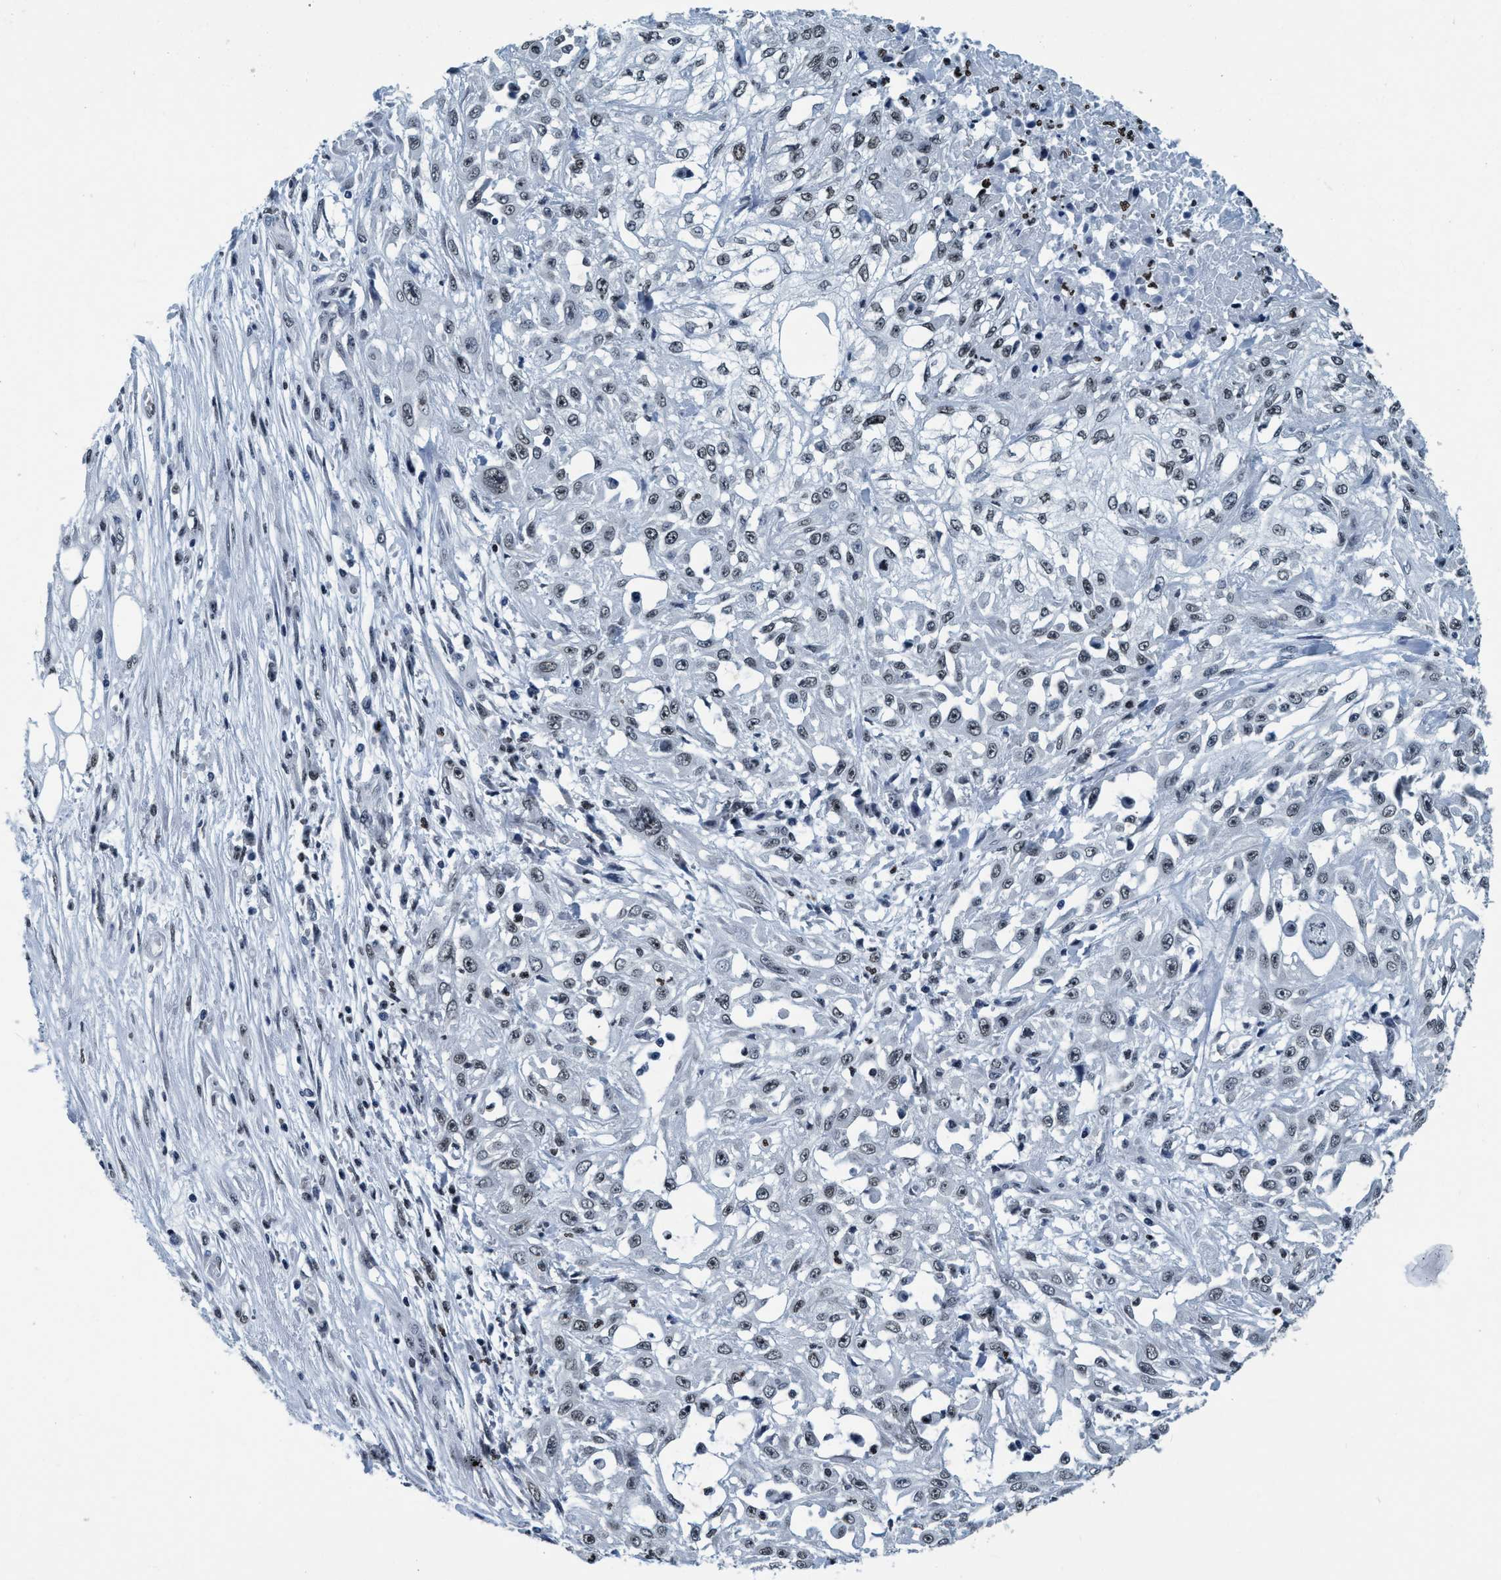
{"staining": {"intensity": "weak", "quantity": ">75%", "location": "nuclear"}, "tissue": "skin cancer", "cell_type": "Tumor cells", "image_type": "cancer", "snomed": [{"axis": "morphology", "description": "Squamous cell carcinoma, NOS"}, {"axis": "morphology", "description": "Squamous cell carcinoma, metastatic, NOS"}, {"axis": "topography", "description": "Skin"}, {"axis": "topography", "description": "Lymph node"}], "caption": "High-power microscopy captured an immunohistochemistry histopathology image of skin cancer (squamous cell carcinoma), revealing weak nuclear expression in approximately >75% of tumor cells.", "gene": "CCNE2", "patient": {"sex": "male", "age": 75}}